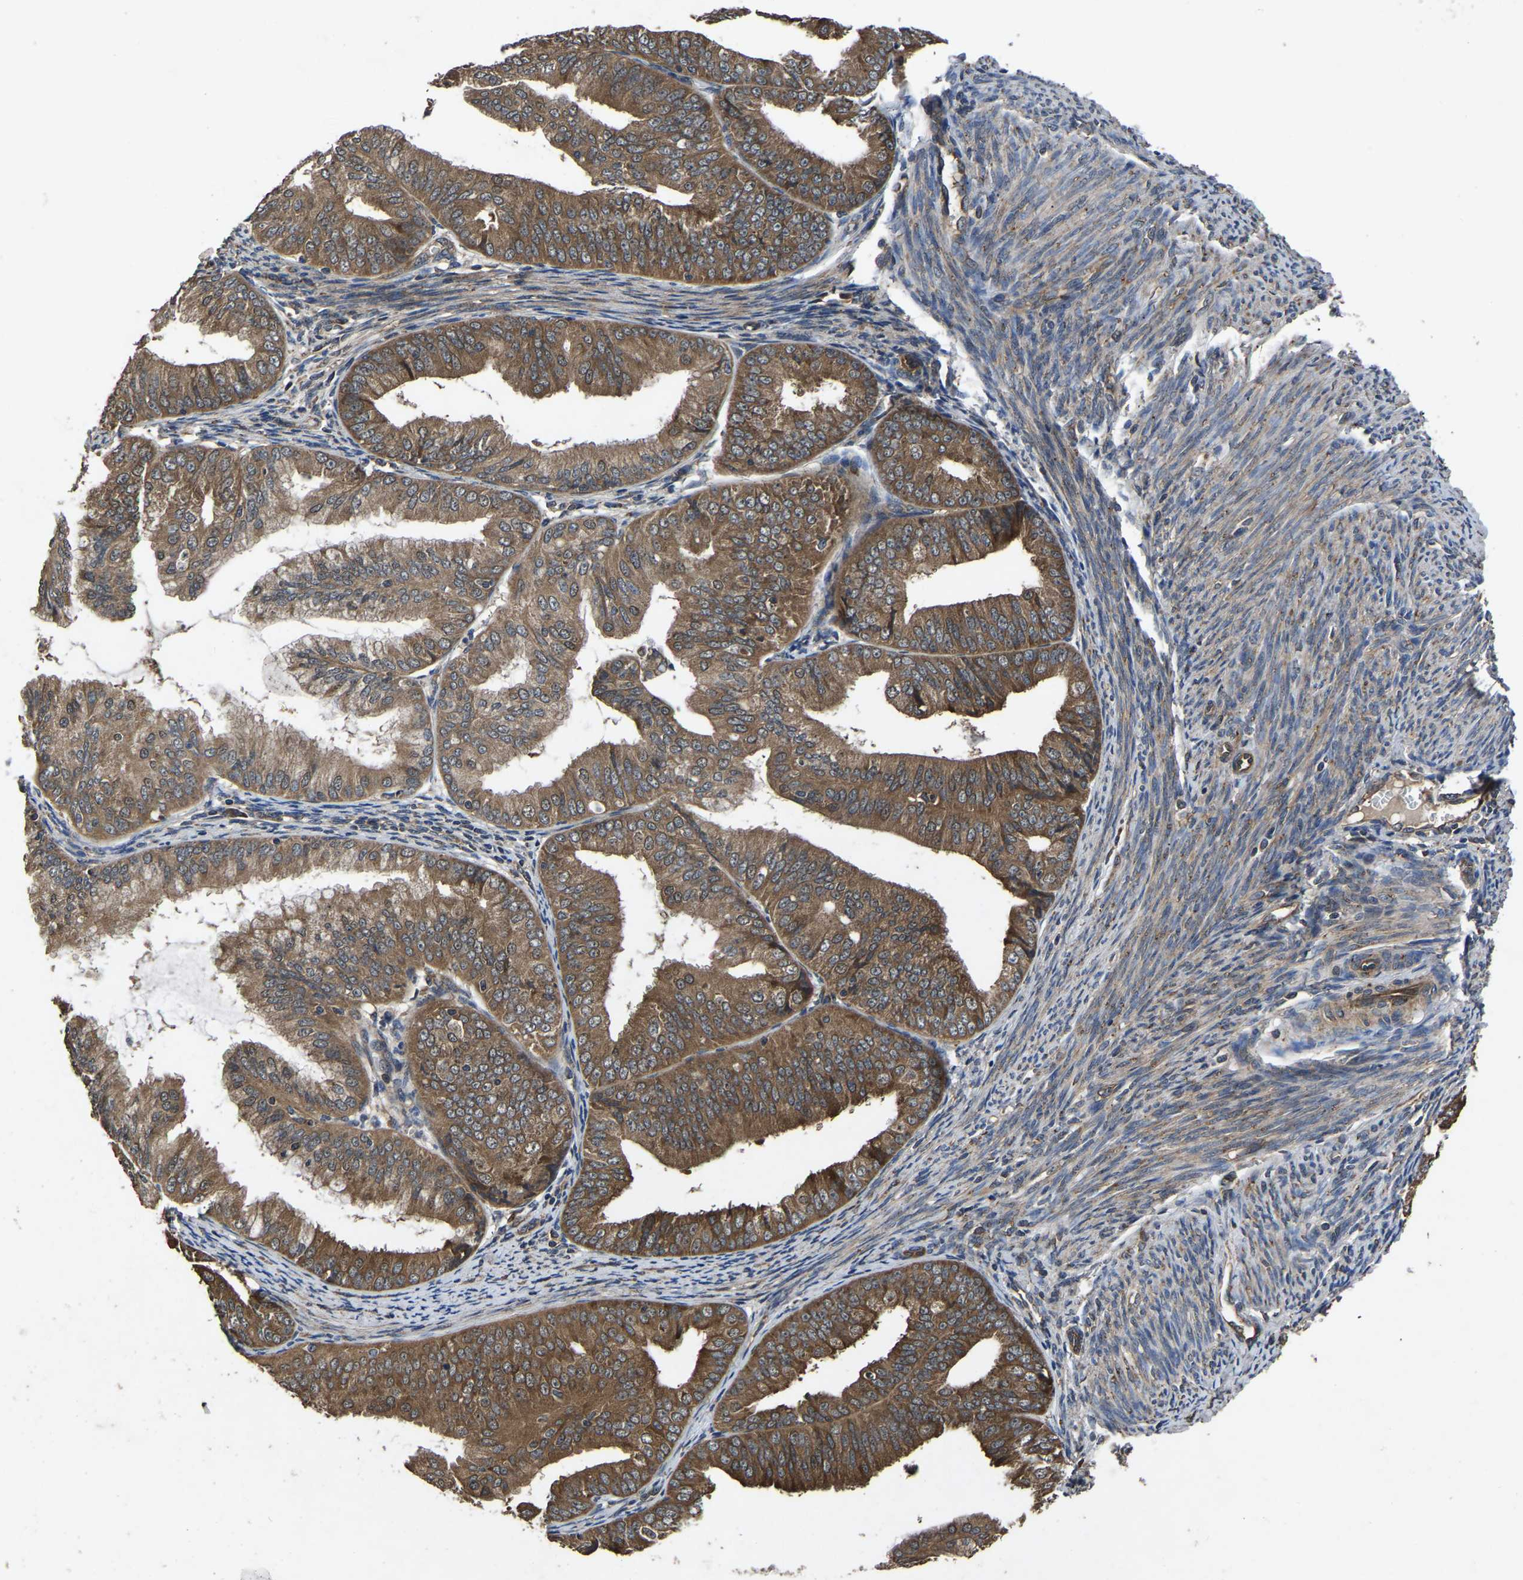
{"staining": {"intensity": "moderate", "quantity": ">75%", "location": "cytoplasmic/membranous"}, "tissue": "endometrial cancer", "cell_type": "Tumor cells", "image_type": "cancer", "snomed": [{"axis": "morphology", "description": "Adenocarcinoma, NOS"}, {"axis": "topography", "description": "Endometrium"}], "caption": "Moderate cytoplasmic/membranous expression is appreciated in approximately >75% of tumor cells in endometrial cancer.", "gene": "CRYZL1", "patient": {"sex": "female", "age": 63}}